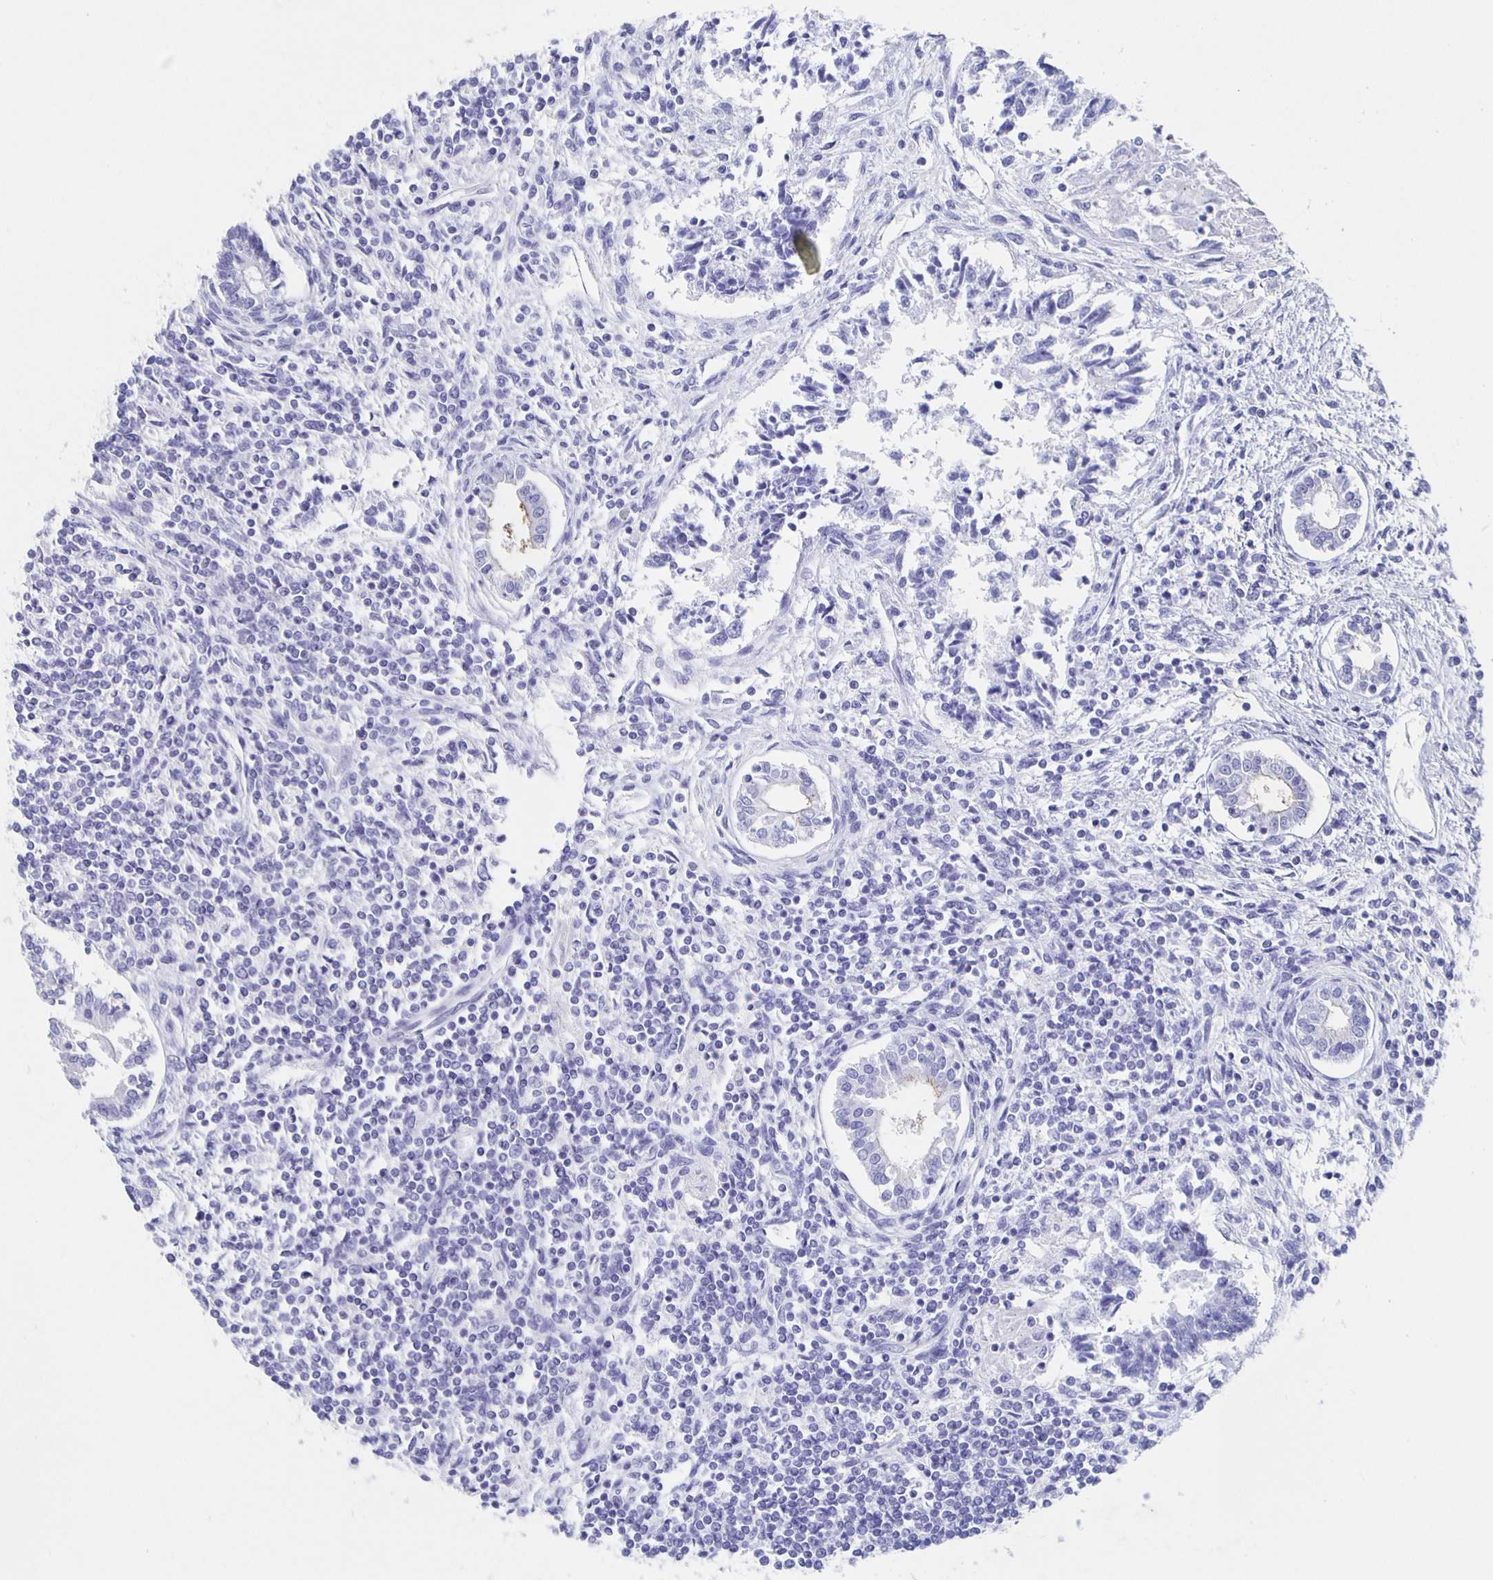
{"staining": {"intensity": "negative", "quantity": "none", "location": "none"}, "tissue": "testis cancer", "cell_type": "Tumor cells", "image_type": "cancer", "snomed": [{"axis": "morphology", "description": "Carcinoma, Embryonal, NOS"}, {"axis": "topography", "description": "Testis"}], "caption": "Photomicrograph shows no significant protein expression in tumor cells of embryonal carcinoma (testis).", "gene": "SLC34A2", "patient": {"sex": "male", "age": 37}}